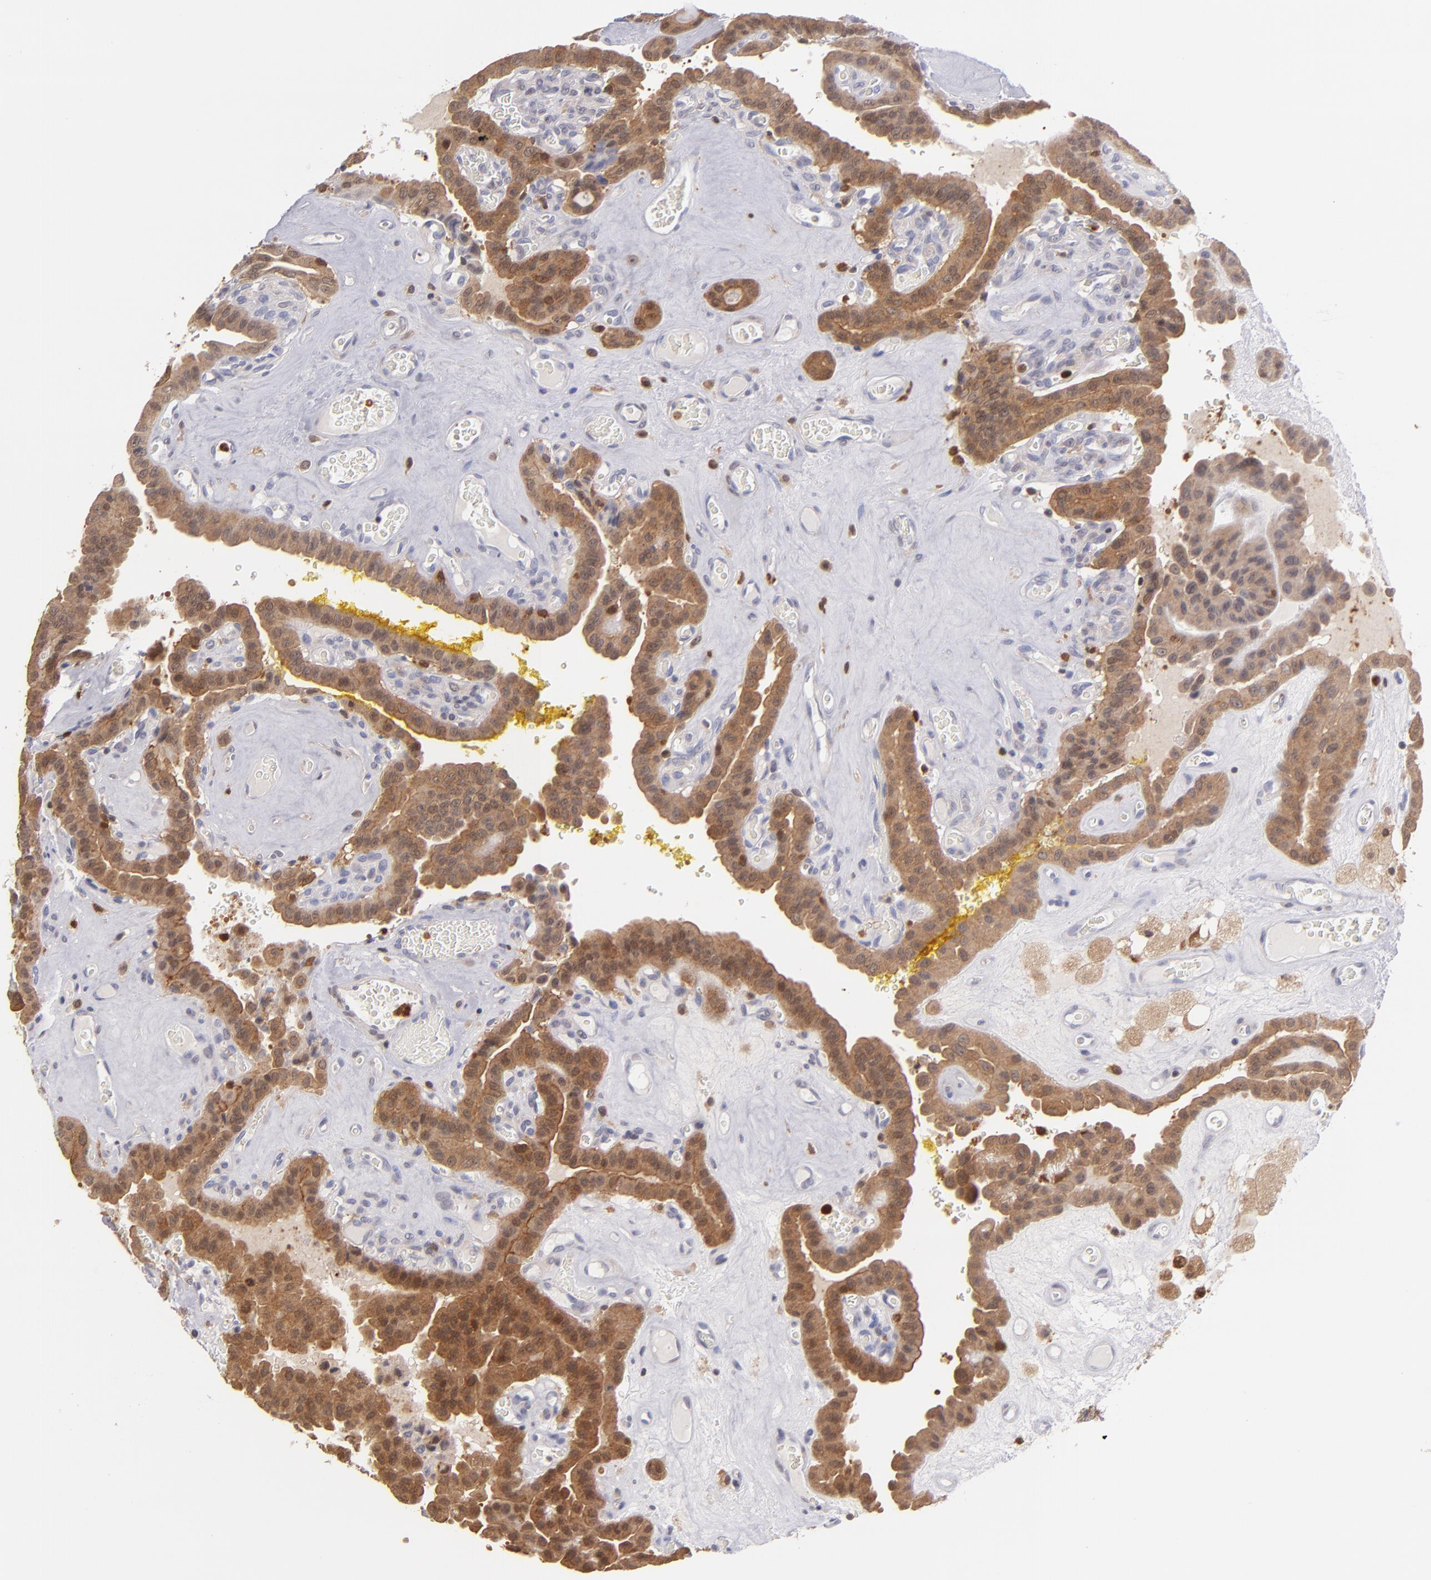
{"staining": {"intensity": "strong", "quantity": ">75%", "location": "cytoplasmic/membranous"}, "tissue": "thyroid cancer", "cell_type": "Tumor cells", "image_type": "cancer", "snomed": [{"axis": "morphology", "description": "Papillary adenocarcinoma, NOS"}, {"axis": "topography", "description": "Thyroid gland"}], "caption": "Immunohistochemical staining of human papillary adenocarcinoma (thyroid) exhibits strong cytoplasmic/membranous protein expression in about >75% of tumor cells. (IHC, brightfield microscopy, high magnification).", "gene": "PRKCD", "patient": {"sex": "male", "age": 87}}